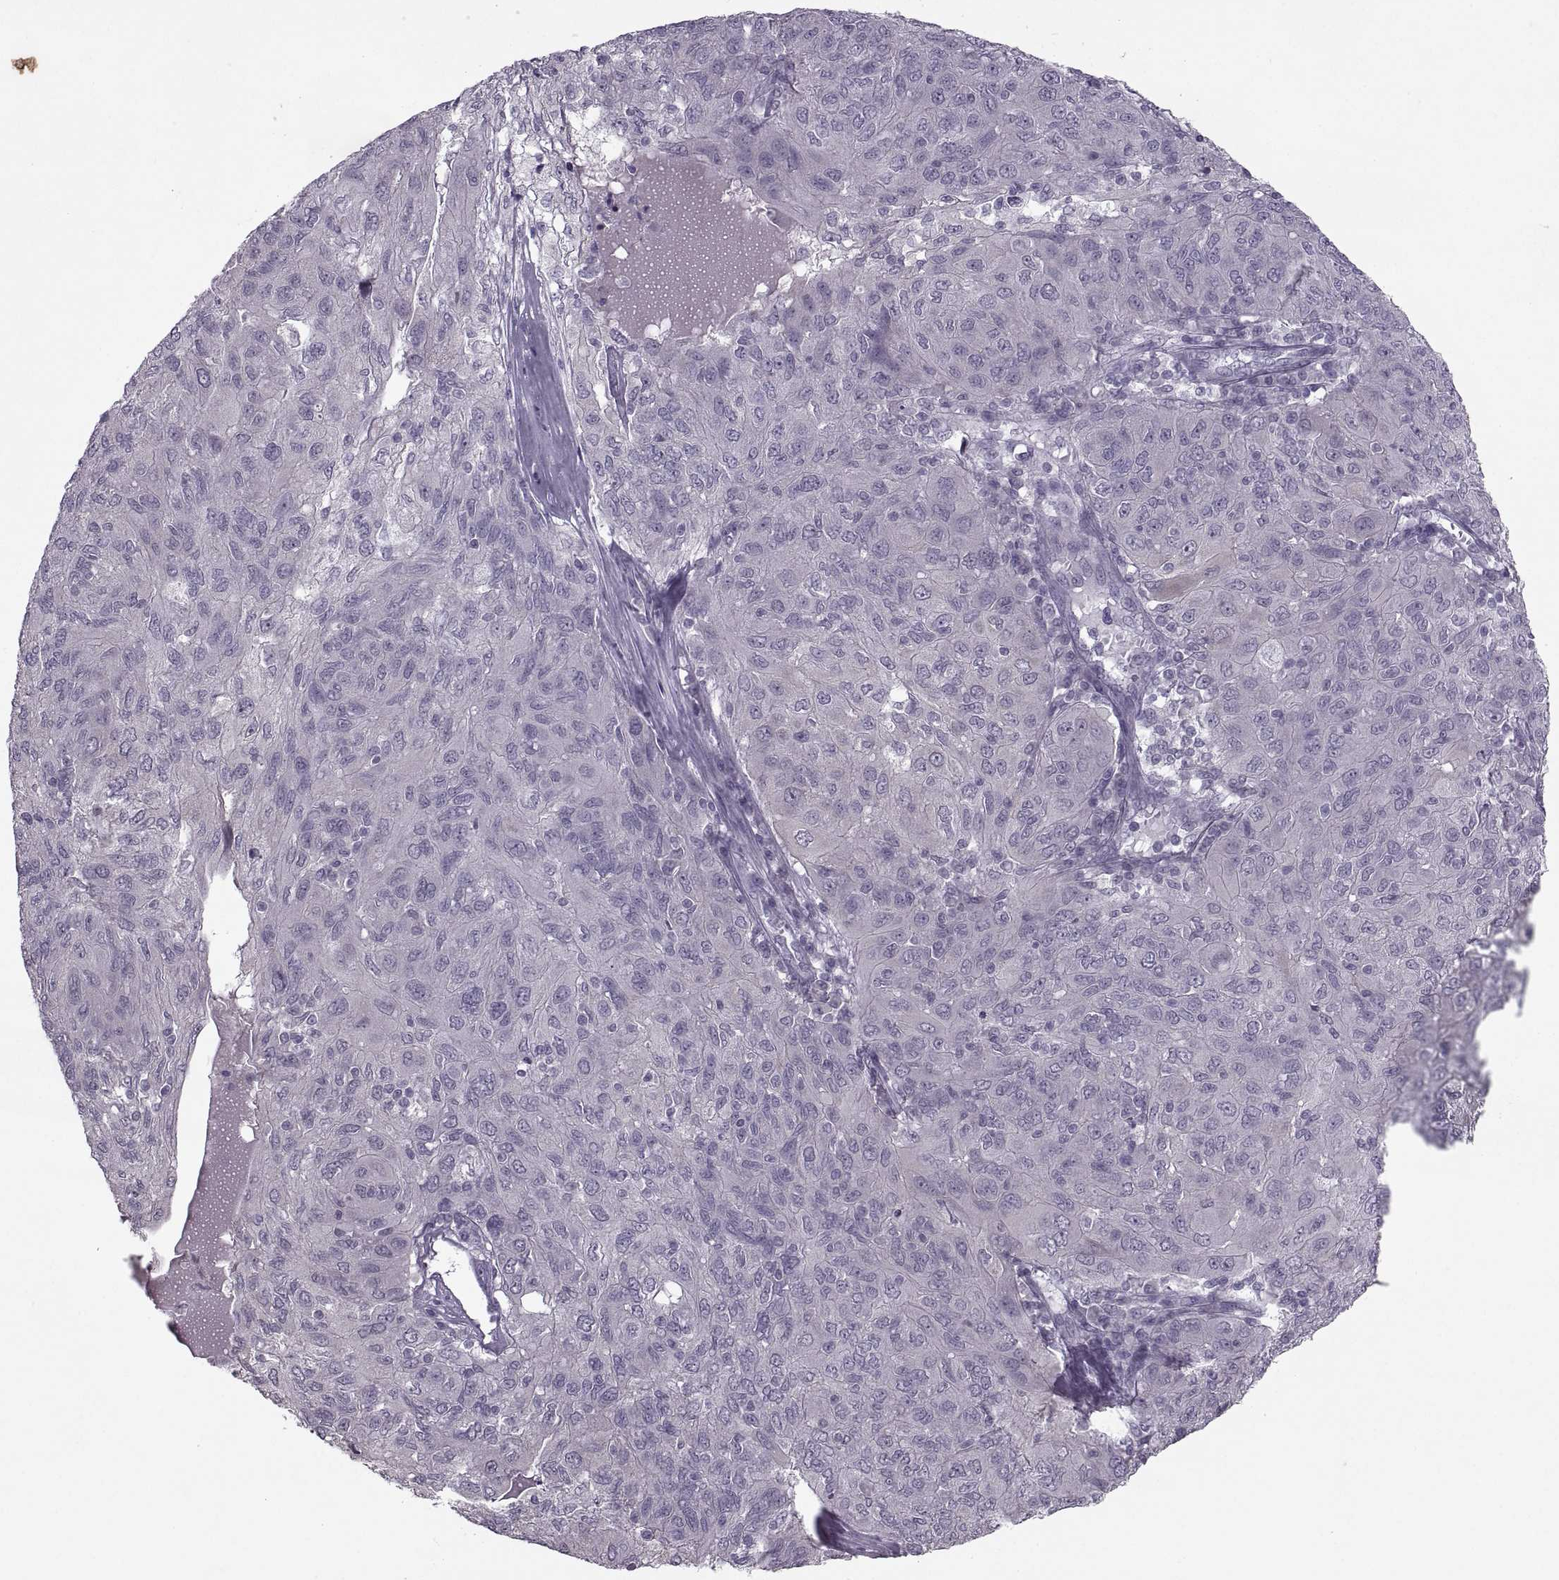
{"staining": {"intensity": "negative", "quantity": "none", "location": "none"}, "tissue": "ovarian cancer", "cell_type": "Tumor cells", "image_type": "cancer", "snomed": [{"axis": "morphology", "description": "Carcinoma, endometroid"}, {"axis": "topography", "description": "Ovary"}], "caption": "Human ovarian cancer stained for a protein using immunohistochemistry reveals no expression in tumor cells.", "gene": "MGAT4D", "patient": {"sex": "female", "age": 50}}